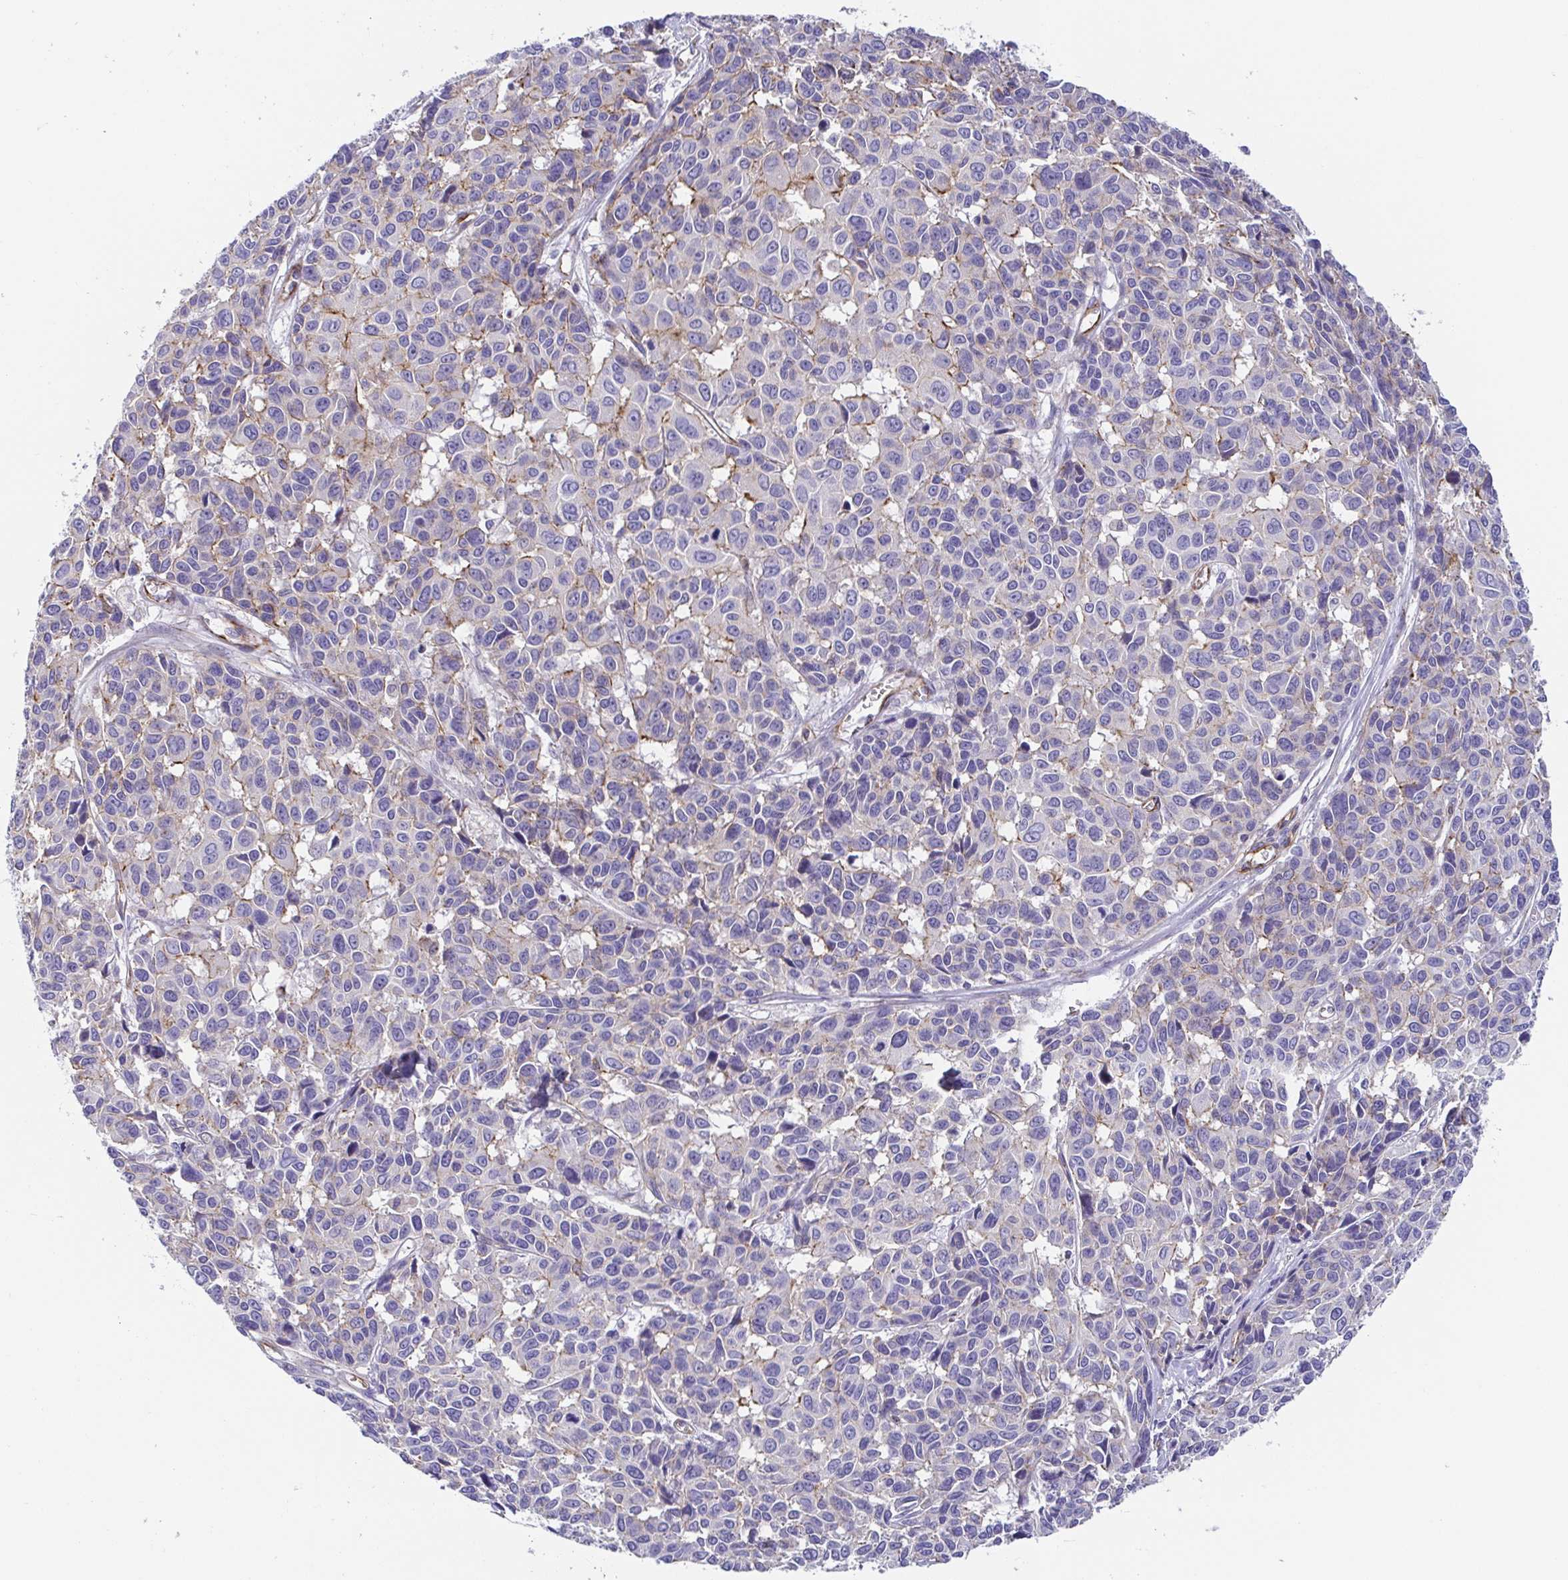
{"staining": {"intensity": "weak", "quantity": "<25%", "location": "cytoplasmic/membranous"}, "tissue": "melanoma", "cell_type": "Tumor cells", "image_type": "cancer", "snomed": [{"axis": "morphology", "description": "Malignant melanoma, NOS"}, {"axis": "topography", "description": "Skin"}], "caption": "Immunohistochemical staining of malignant melanoma reveals no significant expression in tumor cells.", "gene": "TRAM2", "patient": {"sex": "female", "age": 66}}